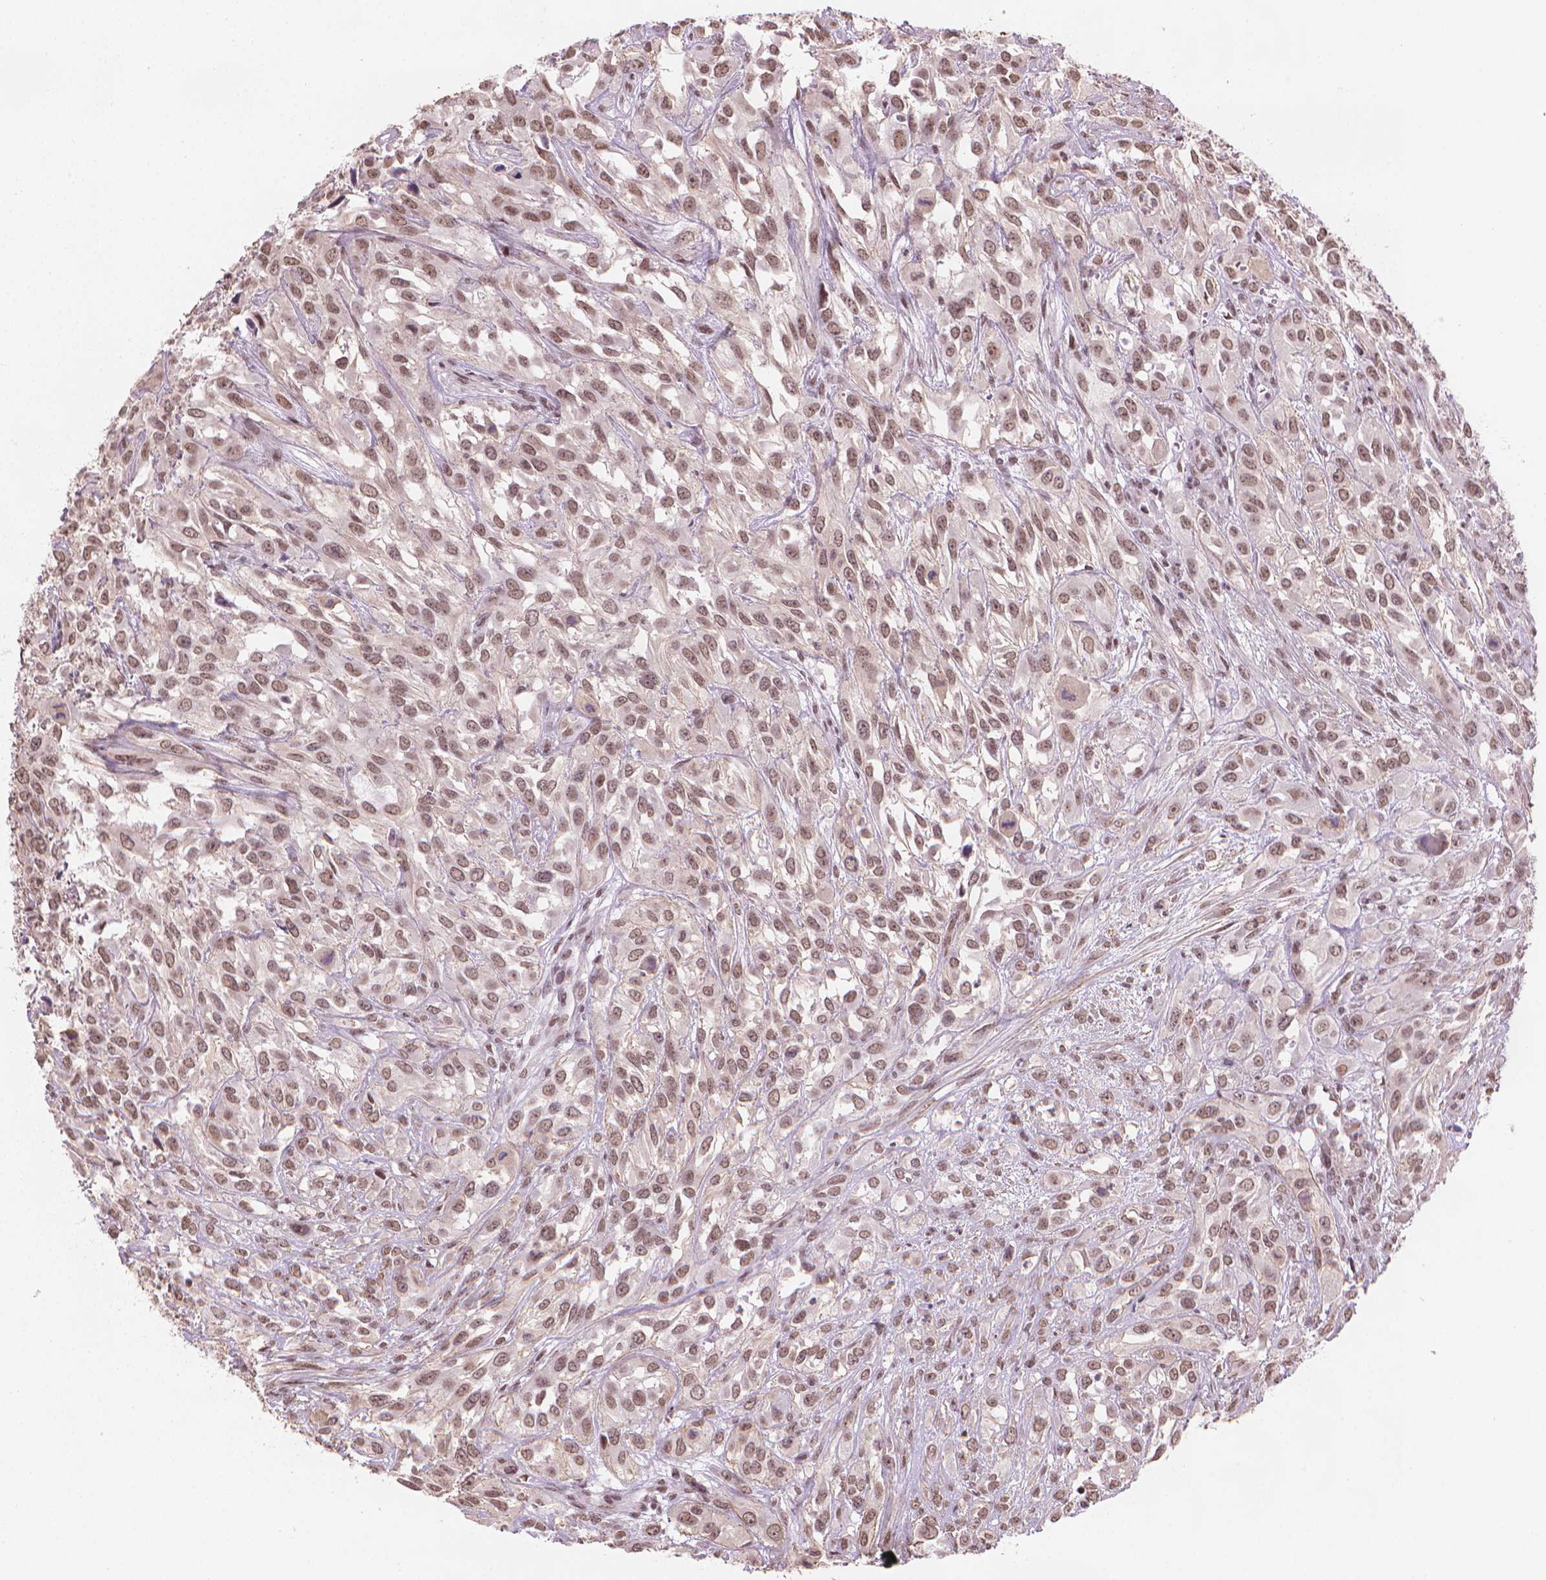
{"staining": {"intensity": "moderate", "quantity": ">75%", "location": "nuclear"}, "tissue": "urothelial cancer", "cell_type": "Tumor cells", "image_type": "cancer", "snomed": [{"axis": "morphology", "description": "Urothelial carcinoma, High grade"}, {"axis": "topography", "description": "Urinary bladder"}], "caption": "Immunohistochemistry (IHC) of urothelial carcinoma (high-grade) exhibits medium levels of moderate nuclear staining in about >75% of tumor cells. (brown staining indicates protein expression, while blue staining denotes nuclei).", "gene": "HOXD4", "patient": {"sex": "male", "age": 67}}